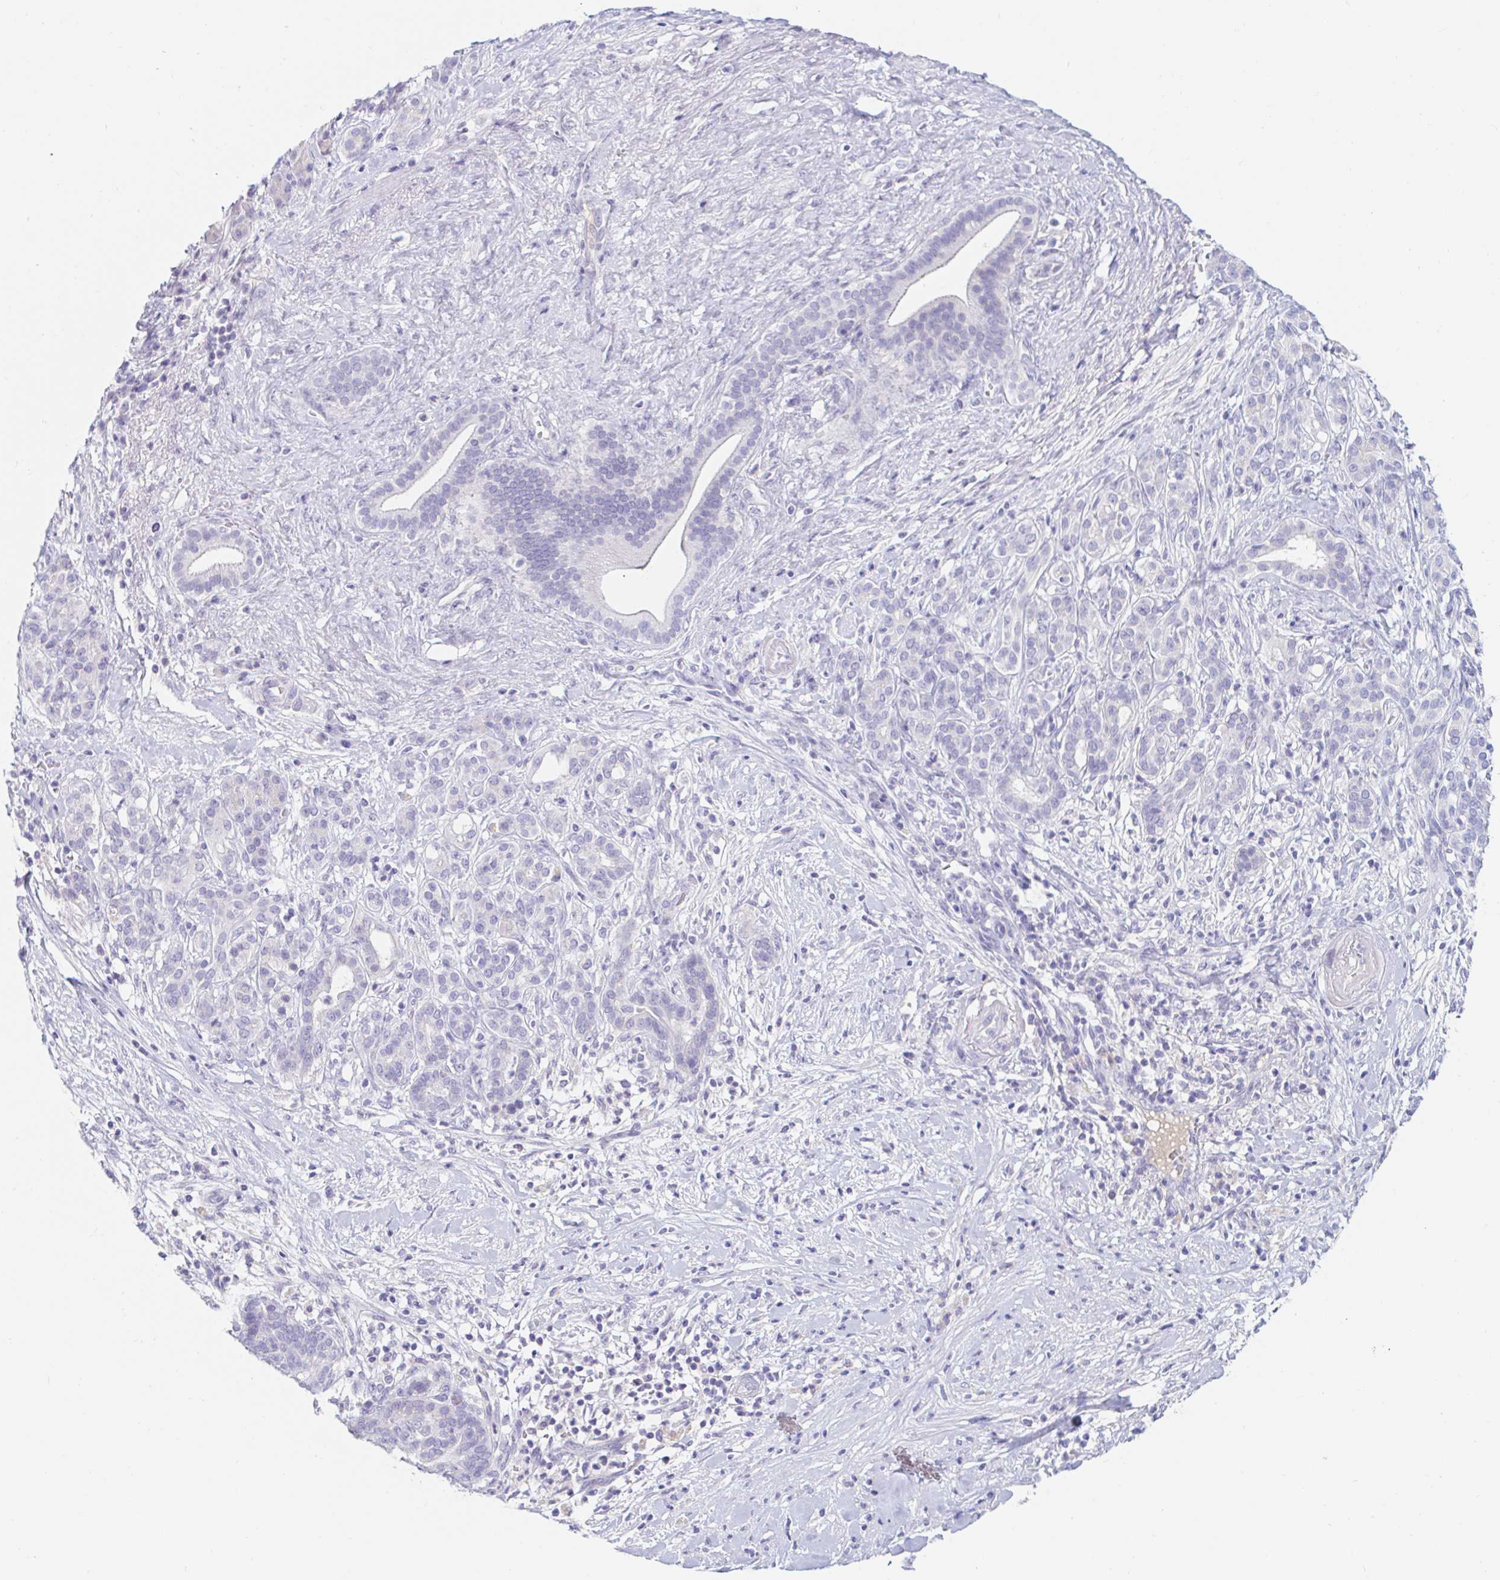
{"staining": {"intensity": "negative", "quantity": "none", "location": "none"}, "tissue": "pancreatic cancer", "cell_type": "Tumor cells", "image_type": "cancer", "snomed": [{"axis": "morphology", "description": "Adenocarcinoma, NOS"}, {"axis": "topography", "description": "Pancreas"}], "caption": "Immunohistochemistry of human pancreatic cancer exhibits no staining in tumor cells.", "gene": "TEX44", "patient": {"sex": "male", "age": 44}}